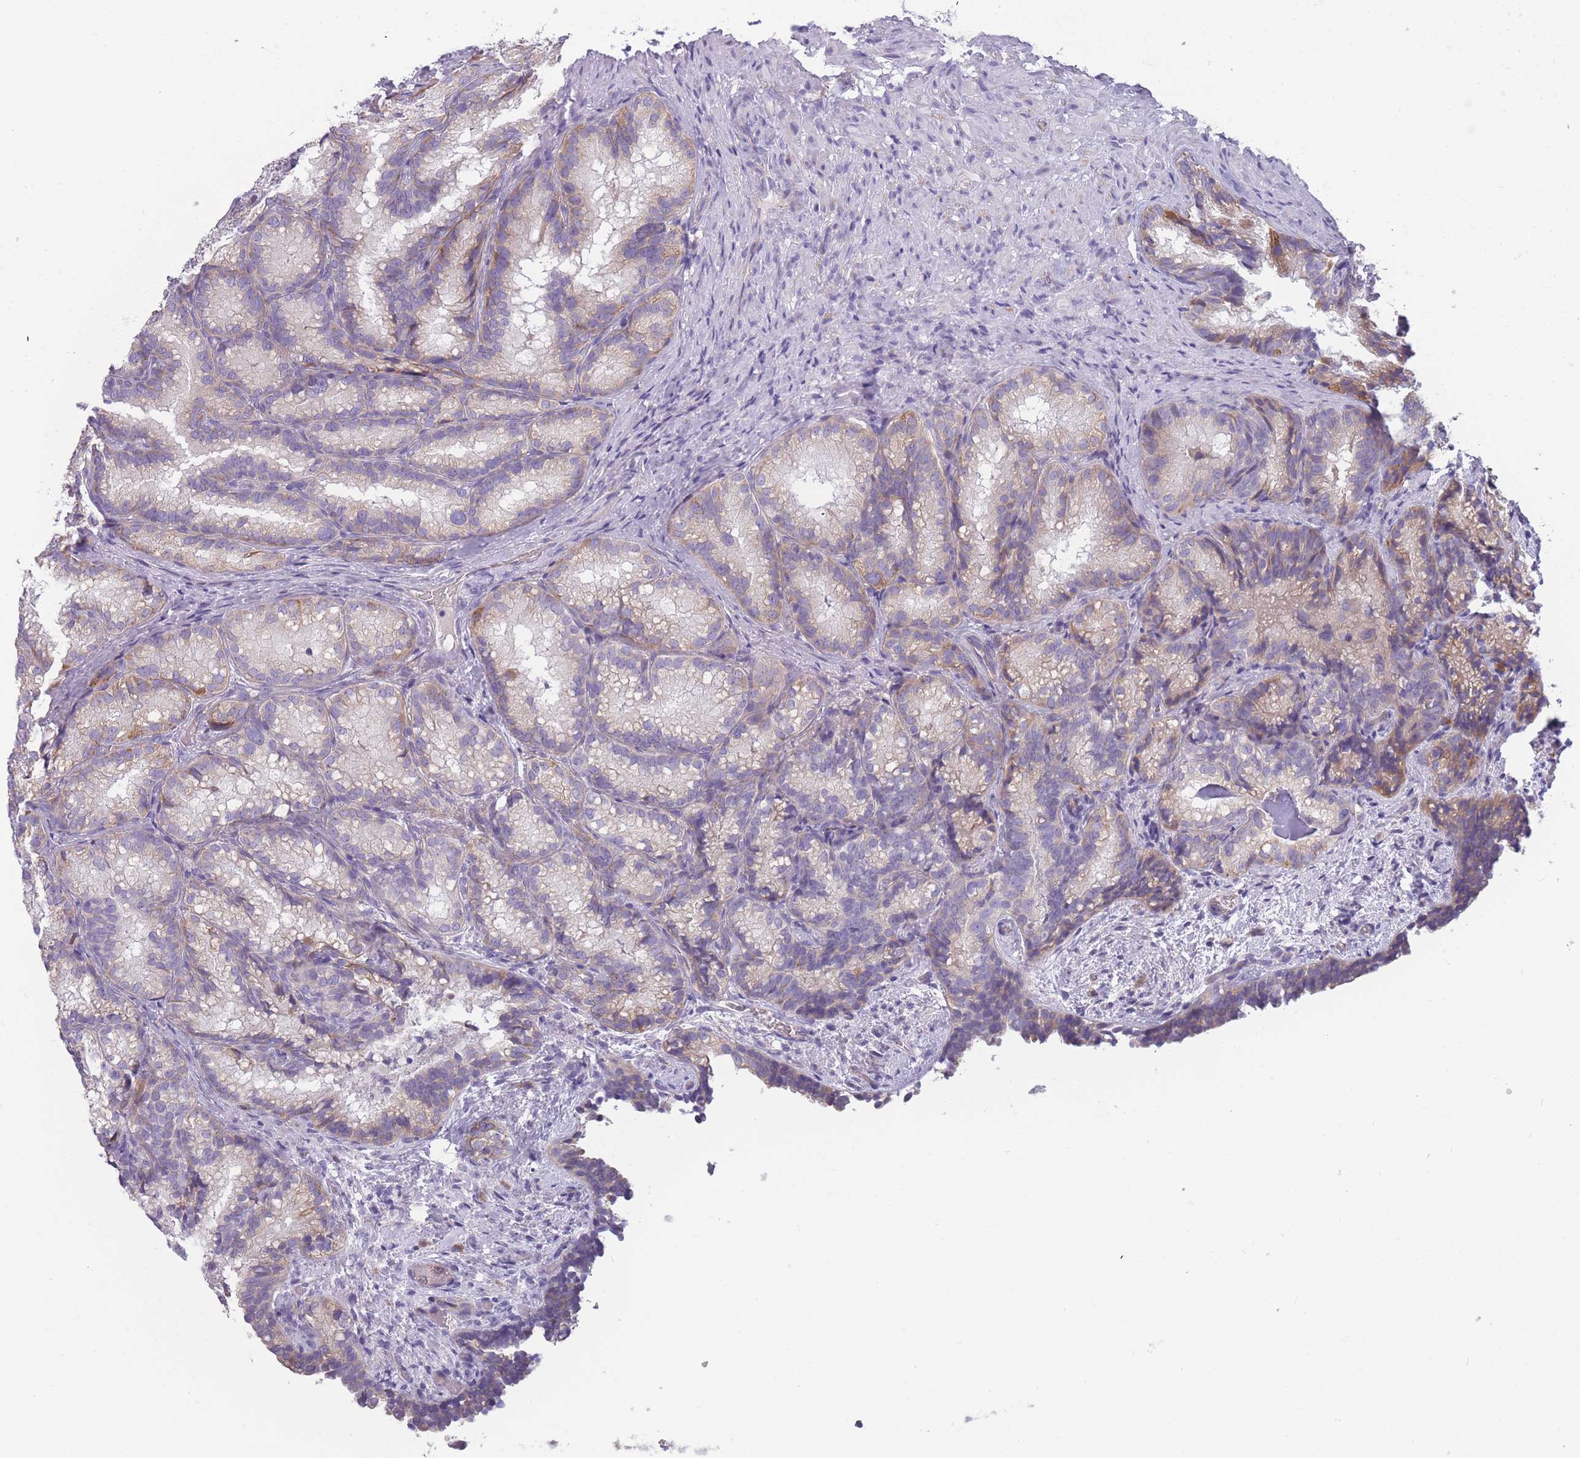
{"staining": {"intensity": "weak", "quantity": "25%-75%", "location": "cytoplasmic/membranous"}, "tissue": "seminal vesicle", "cell_type": "Glandular cells", "image_type": "normal", "snomed": [{"axis": "morphology", "description": "Normal tissue, NOS"}, {"axis": "topography", "description": "Seminal veicle"}], "caption": "The photomicrograph shows immunohistochemical staining of benign seminal vesicle. There is weak cytoplasmic/membranous staining is present in approximately 25%-75% of glandular cells.", "gene": "NDUFAF6", "patient": {"sex": "male", "age": 58}}